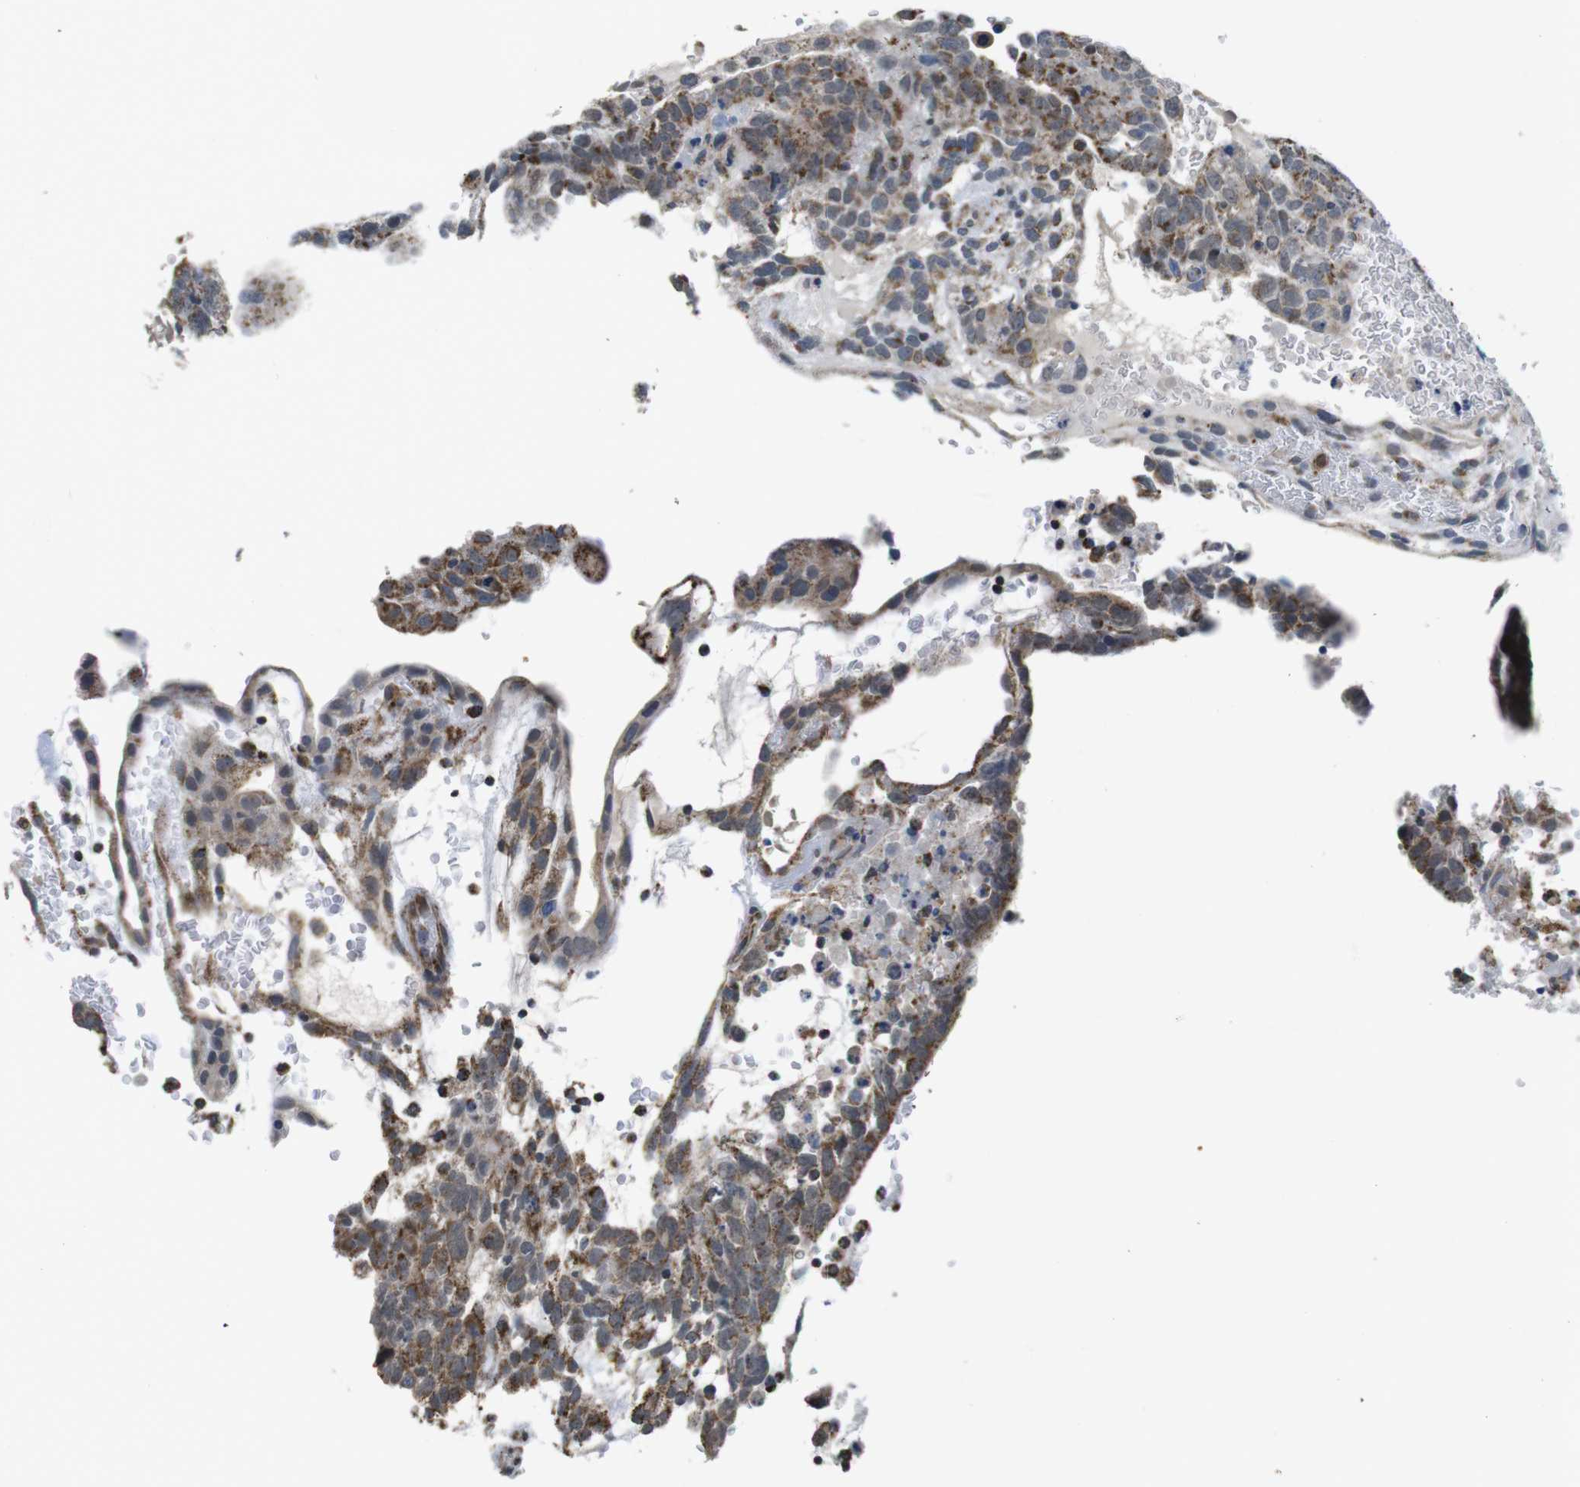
{"staining": {"intensity": "moderate", "quantity": "25%-75%", "location": "cytoplasmic/membranous"}, "tissue": "testis cancer", "cell_type": "Tumor cells", "image_type": "cancer", "snomed": [{"axis": "morphology", "description": "Seminoma, NOS"}, {"axis": "morphology", "description": "Carcinoma, Embryonal, NOS"}, {"axis": "topography", "description": "Testis"}], "caption": "A high-resolution histopathology image shows immunohistochemistry (IHC) staining of testis cancer (seminoma), which exhibits moderate cytoplasmic/membranous positivity in about 25%-75% of tumor cells.", "gene": "CALHM2", "patient": {"sex": "male", "age": 52}}